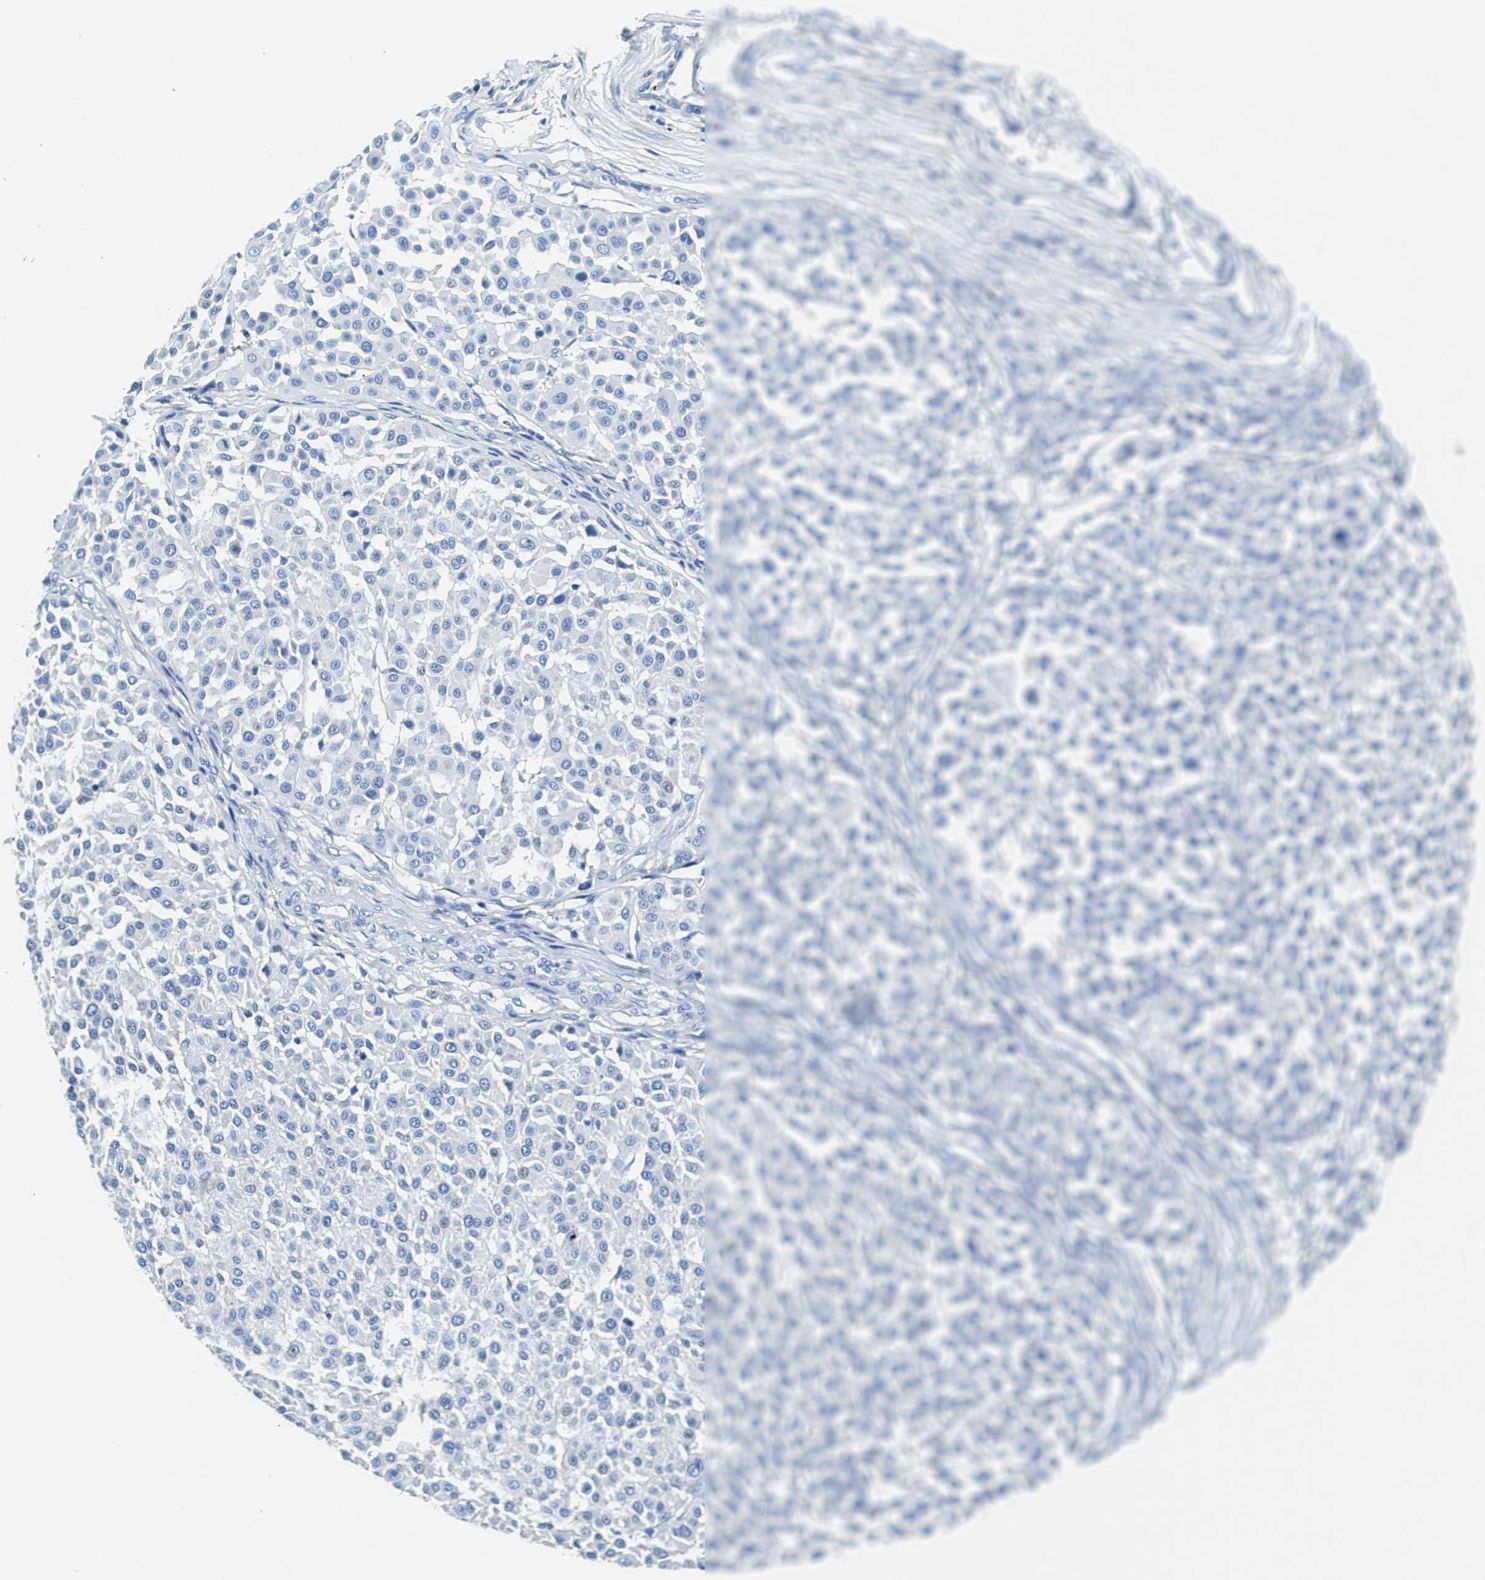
{"staining": {"intensity": "negative", "quantity": "none", "location": "none"}, "tissue": "melanoma", "cell_type": "Tumor cells", "image_type": "cancer", "snomed": [{"axis": "morphology", "description": "Malignant melanoma, Metastatic site"}, {"axis": "topography", "description": "Soft tissue"}], "caption": "Micrograph shows no protein positivity in tumor cells of malignant melanoma (metastatic site) tissue.", "gene": "ZDHHC13", "patient": {"sex": "male", "age": 41}}